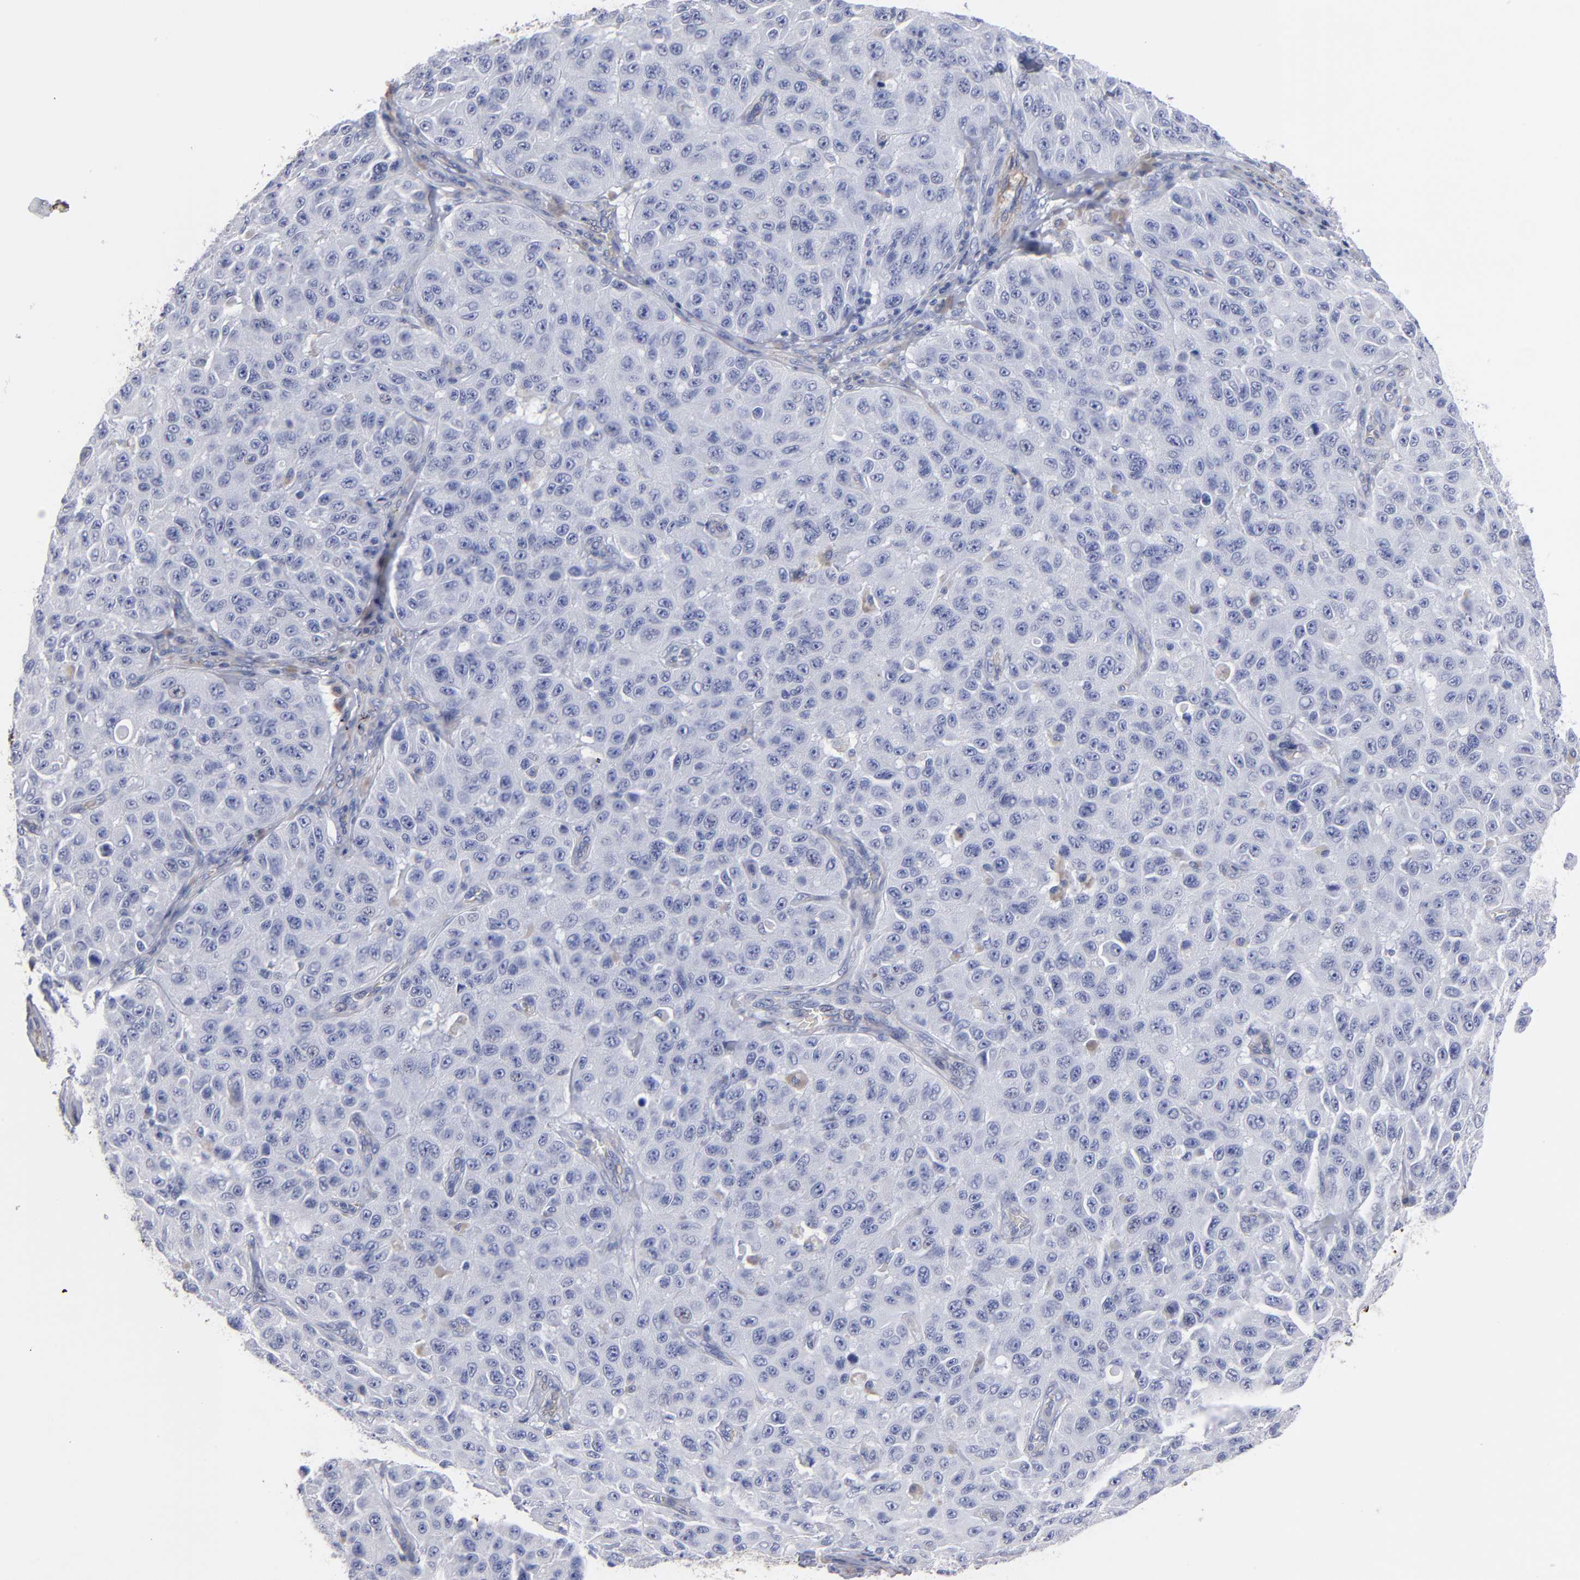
{"staining": {"intensity": "negative", "quantity": "none", "location": "none"}, "tissue": "melanoma", "cell_type": "Tumor cells", "image_type": "cancer", "snomed": [{"axis": "morphology", "description": "Malignant melanoma, NOS"}, {"axis": "topography", "description": "Skin"}], "caption": "Immunohistochemical staining of melanoma displays no significant staining in tumor cells.", "gene": "TM4SF1", "patient": {"sex": "male", "age": 30}}